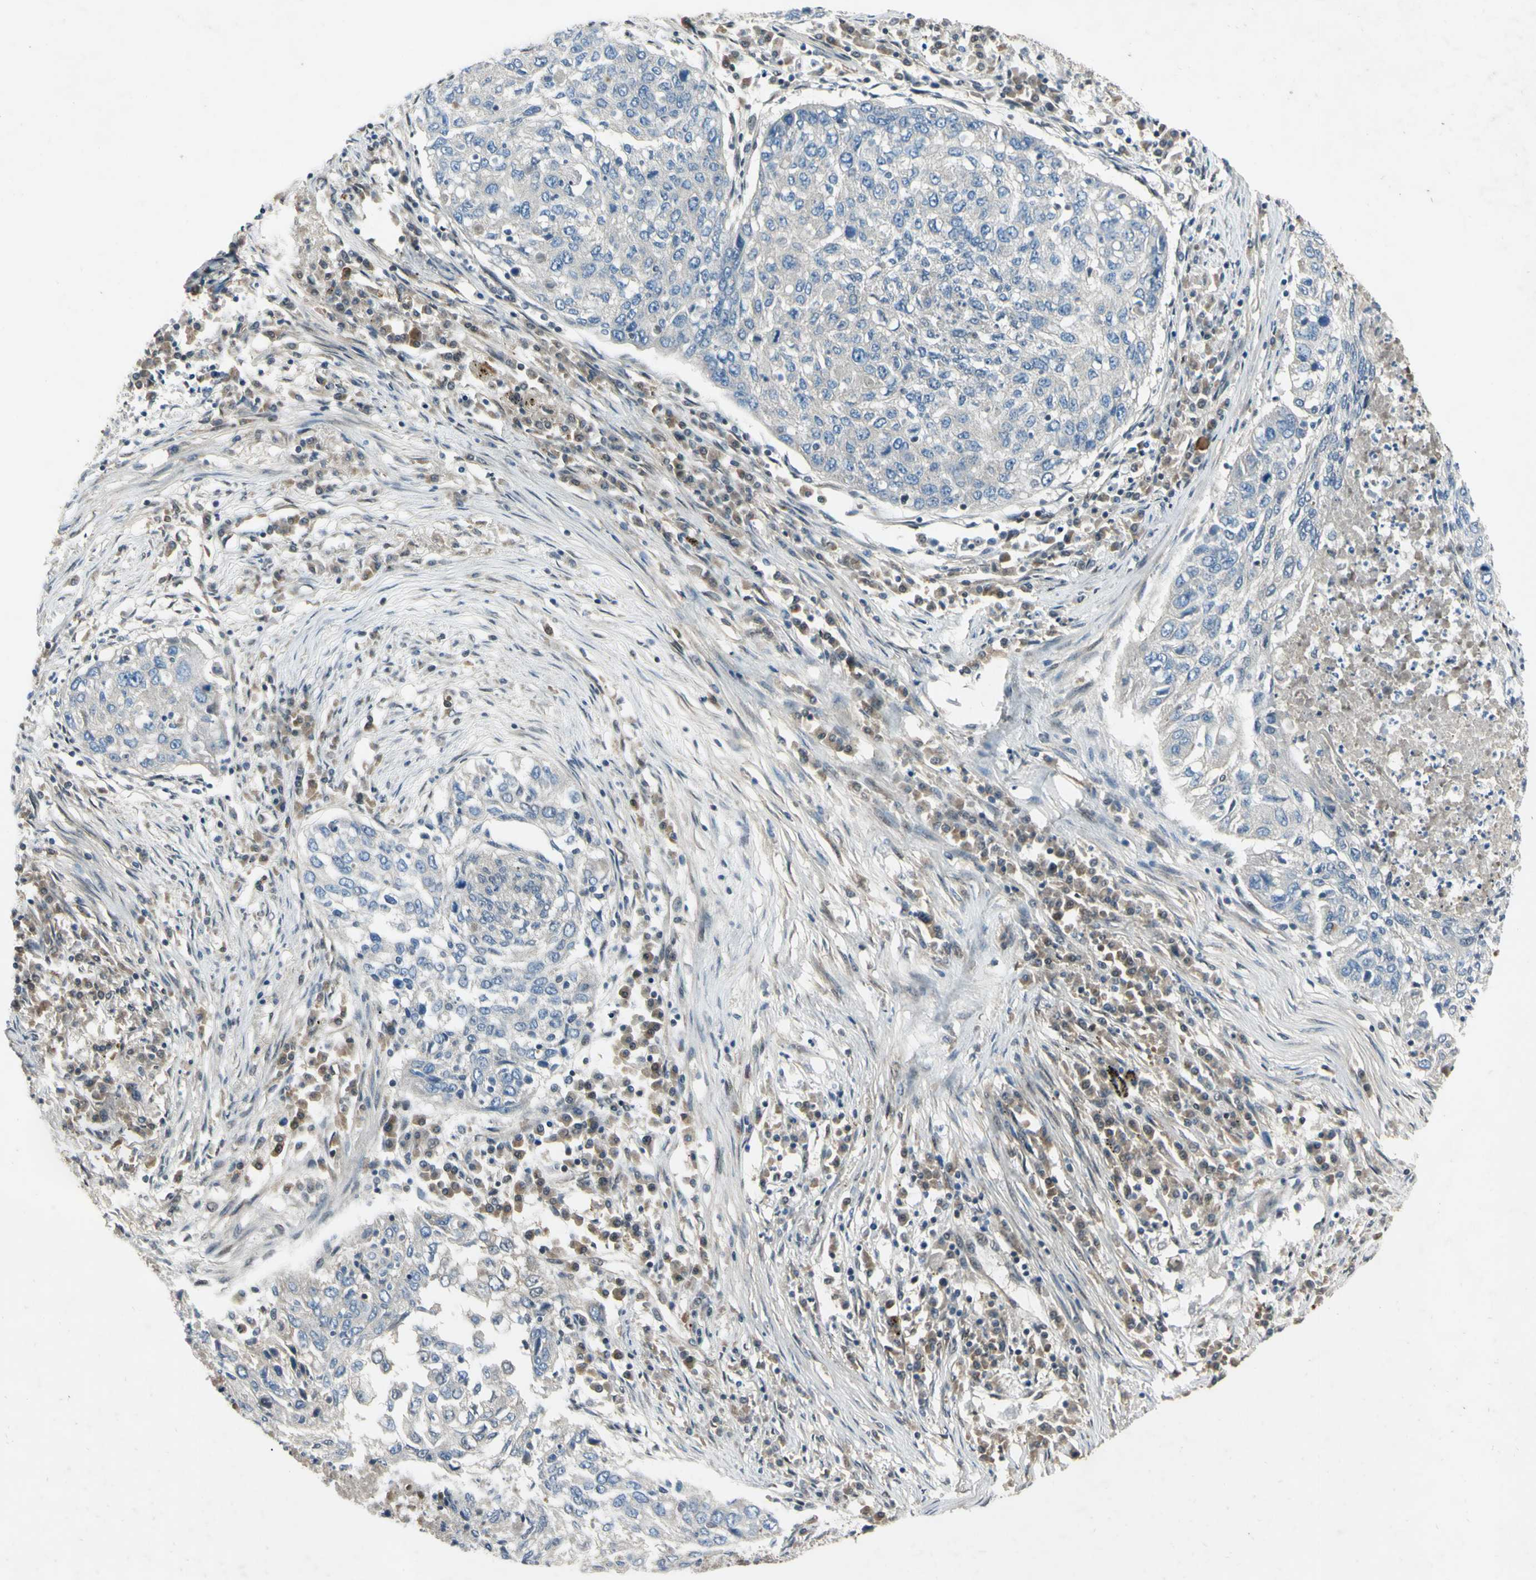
{"staining": {"intensity": "negative", "quantity": "none", "location": "none"}, "tissue": "lung cancer", "cell_type": "Tumor cells", "image_type": "cancer", "snomed": [{"axis": "morphology", "description": "Squamous cell carcinoma, NOS"}, {"axis": "topography", "description": "Lung"}], "caption": "Tumor cells show no significant protein positivity in lung cancer.", "gene": "PSMD5", "patient": {"sex": "female", "age": 63}}